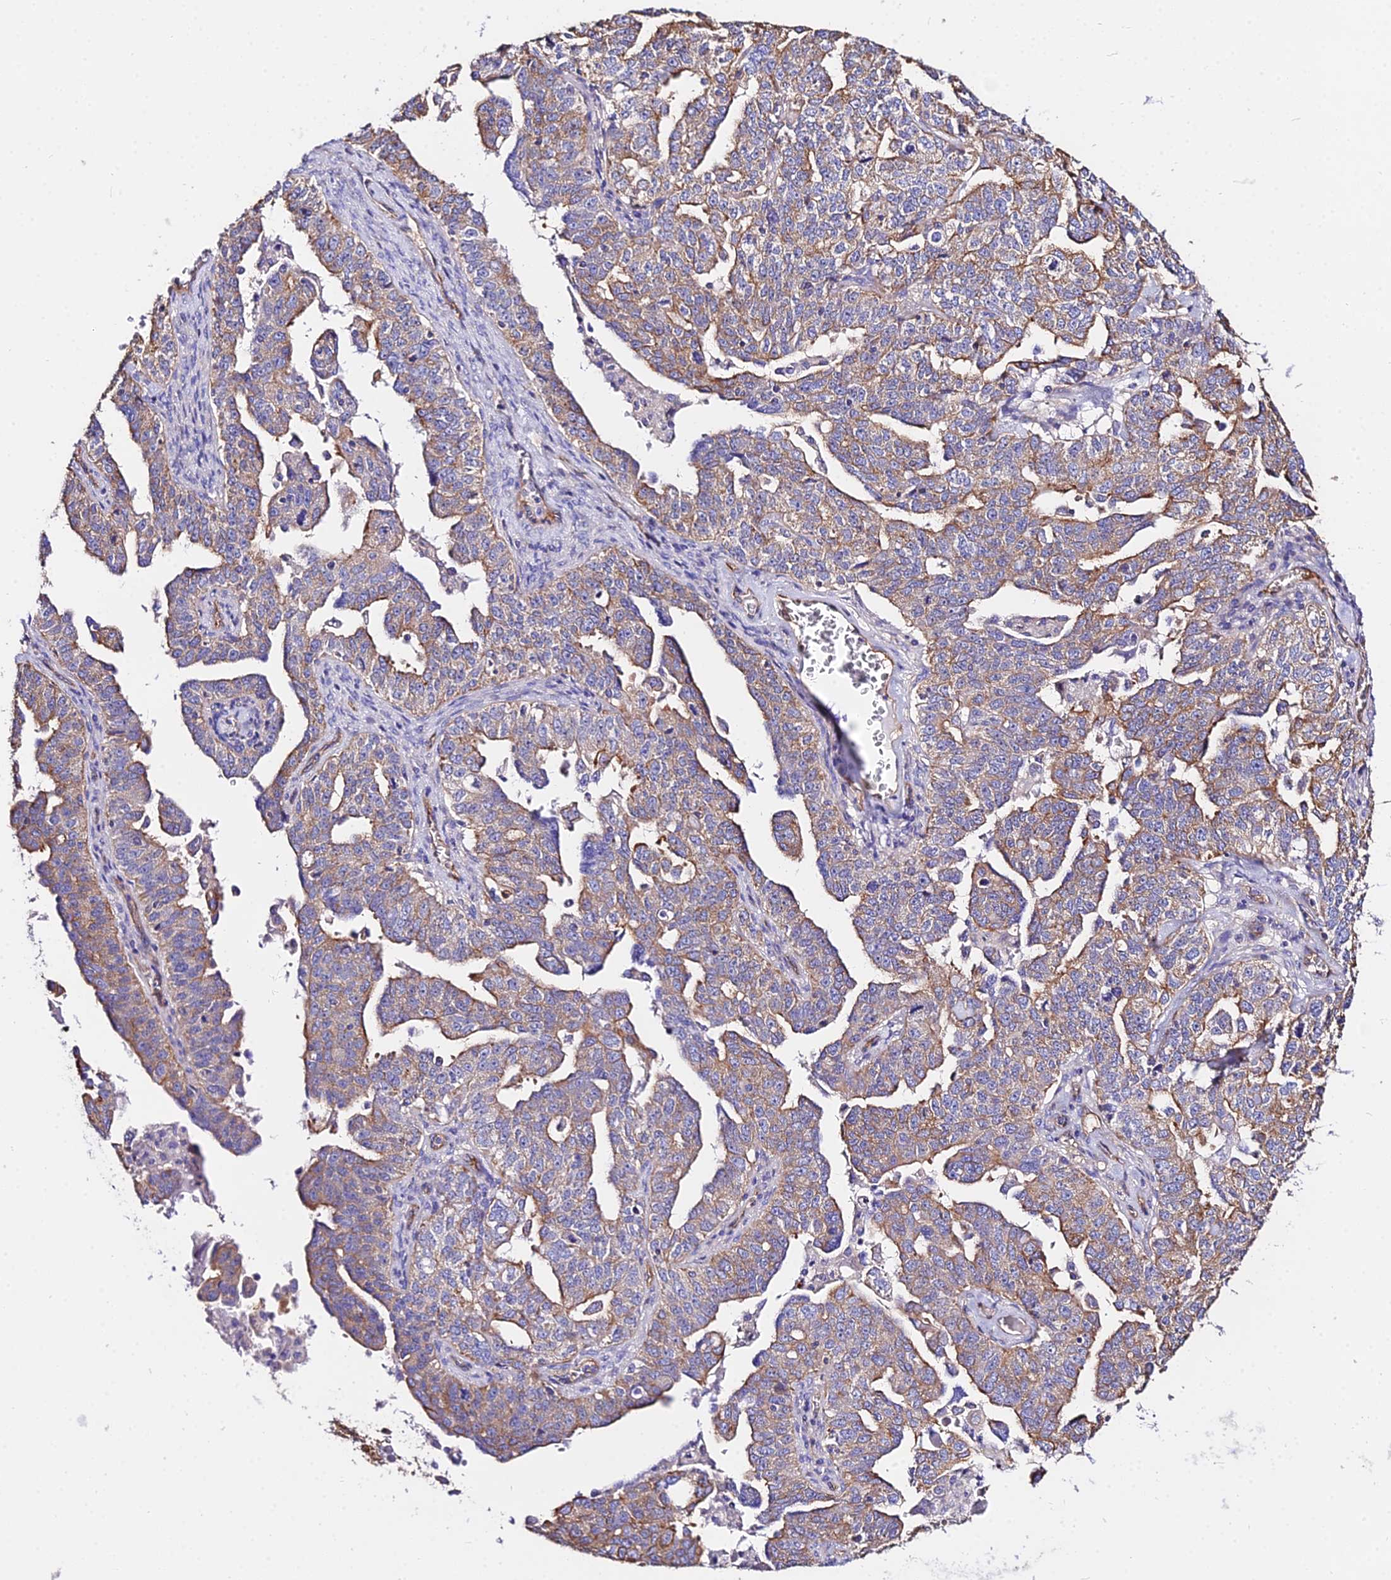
{"staining": {"intensity": "moderate", "quantity": ">75%", "location": "cytoplasmic/membranous"}, "tissue": "ovarian cancer", "cell_type": "Tumor cells", "image_type": "cancer", "snomed": [{"axis": "morphology", "description": "Carcinoma, endometroid"}, {"axis": "topography", "description": "Ovary"}], "caption": "Moderate cytoplasmic/membranous positivity for a protein is appreciated in approximately >75% of tumor cells of ovarian cancer (endometroid carcinoma) using immunohistochemistry.", "gene": "DAW1", "patient": {"sex": "female", "age": 62}}